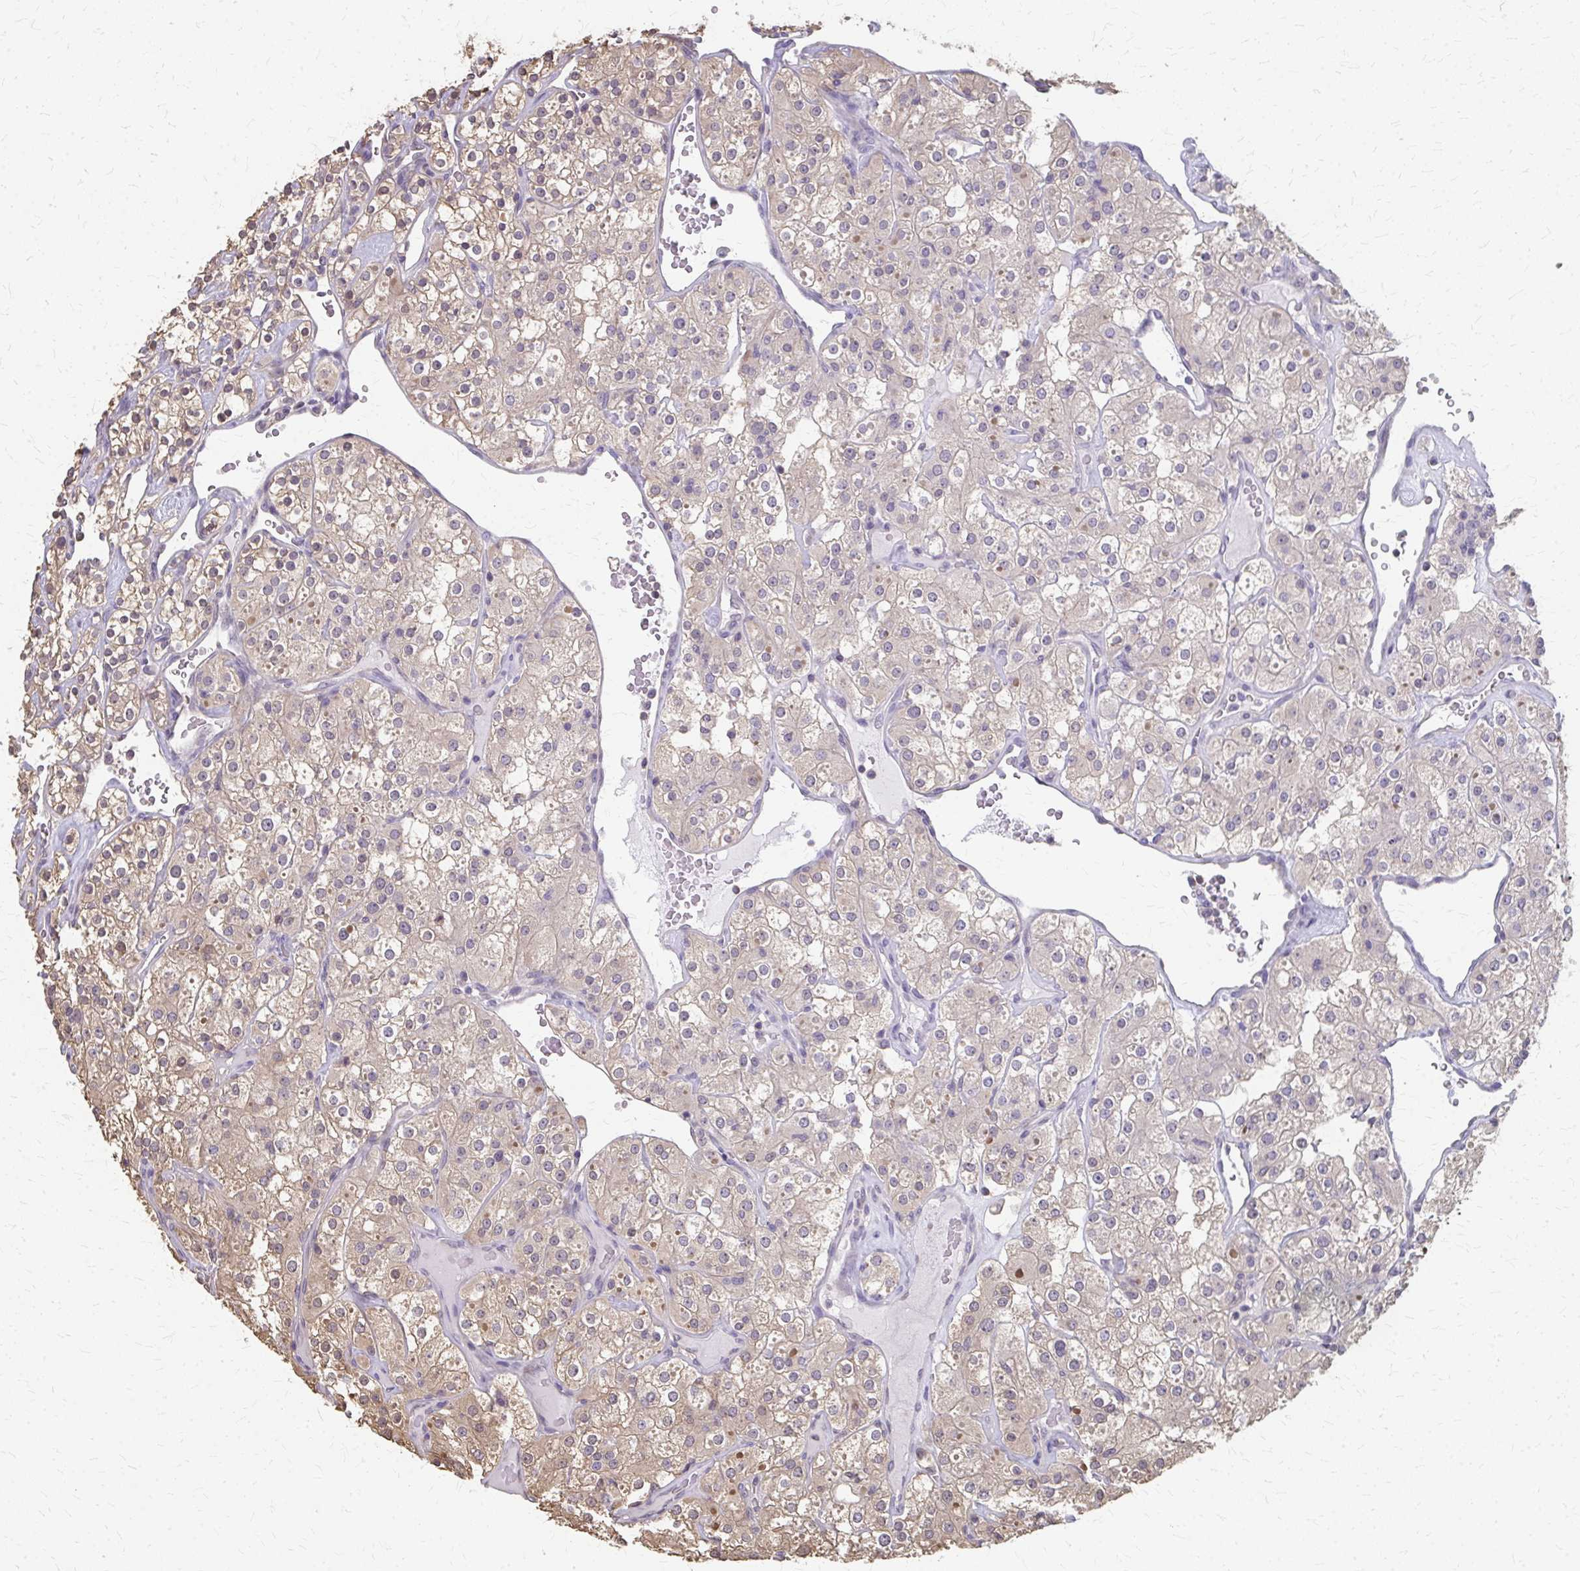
{"staining": {"intensity": "weak", "quantity": "25%-75%", "location": "cytoplasmic/membranous"}, "tissue": "renal cancer", "cell_type": "Tumor cells", "image_type": "cancer", "snomed": [{"axis": "morphology", "description": "Adenocarcinoma, NOS"}, {"axis": "topography", "description": "Kidney"}], "caption": "Adenocarcinoma (renal) was stained to show a protein in brown. There is low levels of weak cytoplasmic/membranous staining in about 25%-75% of tumor cells.", "gene": "RABGAP1L", "patient": {"sex": "male", "age": 77}}